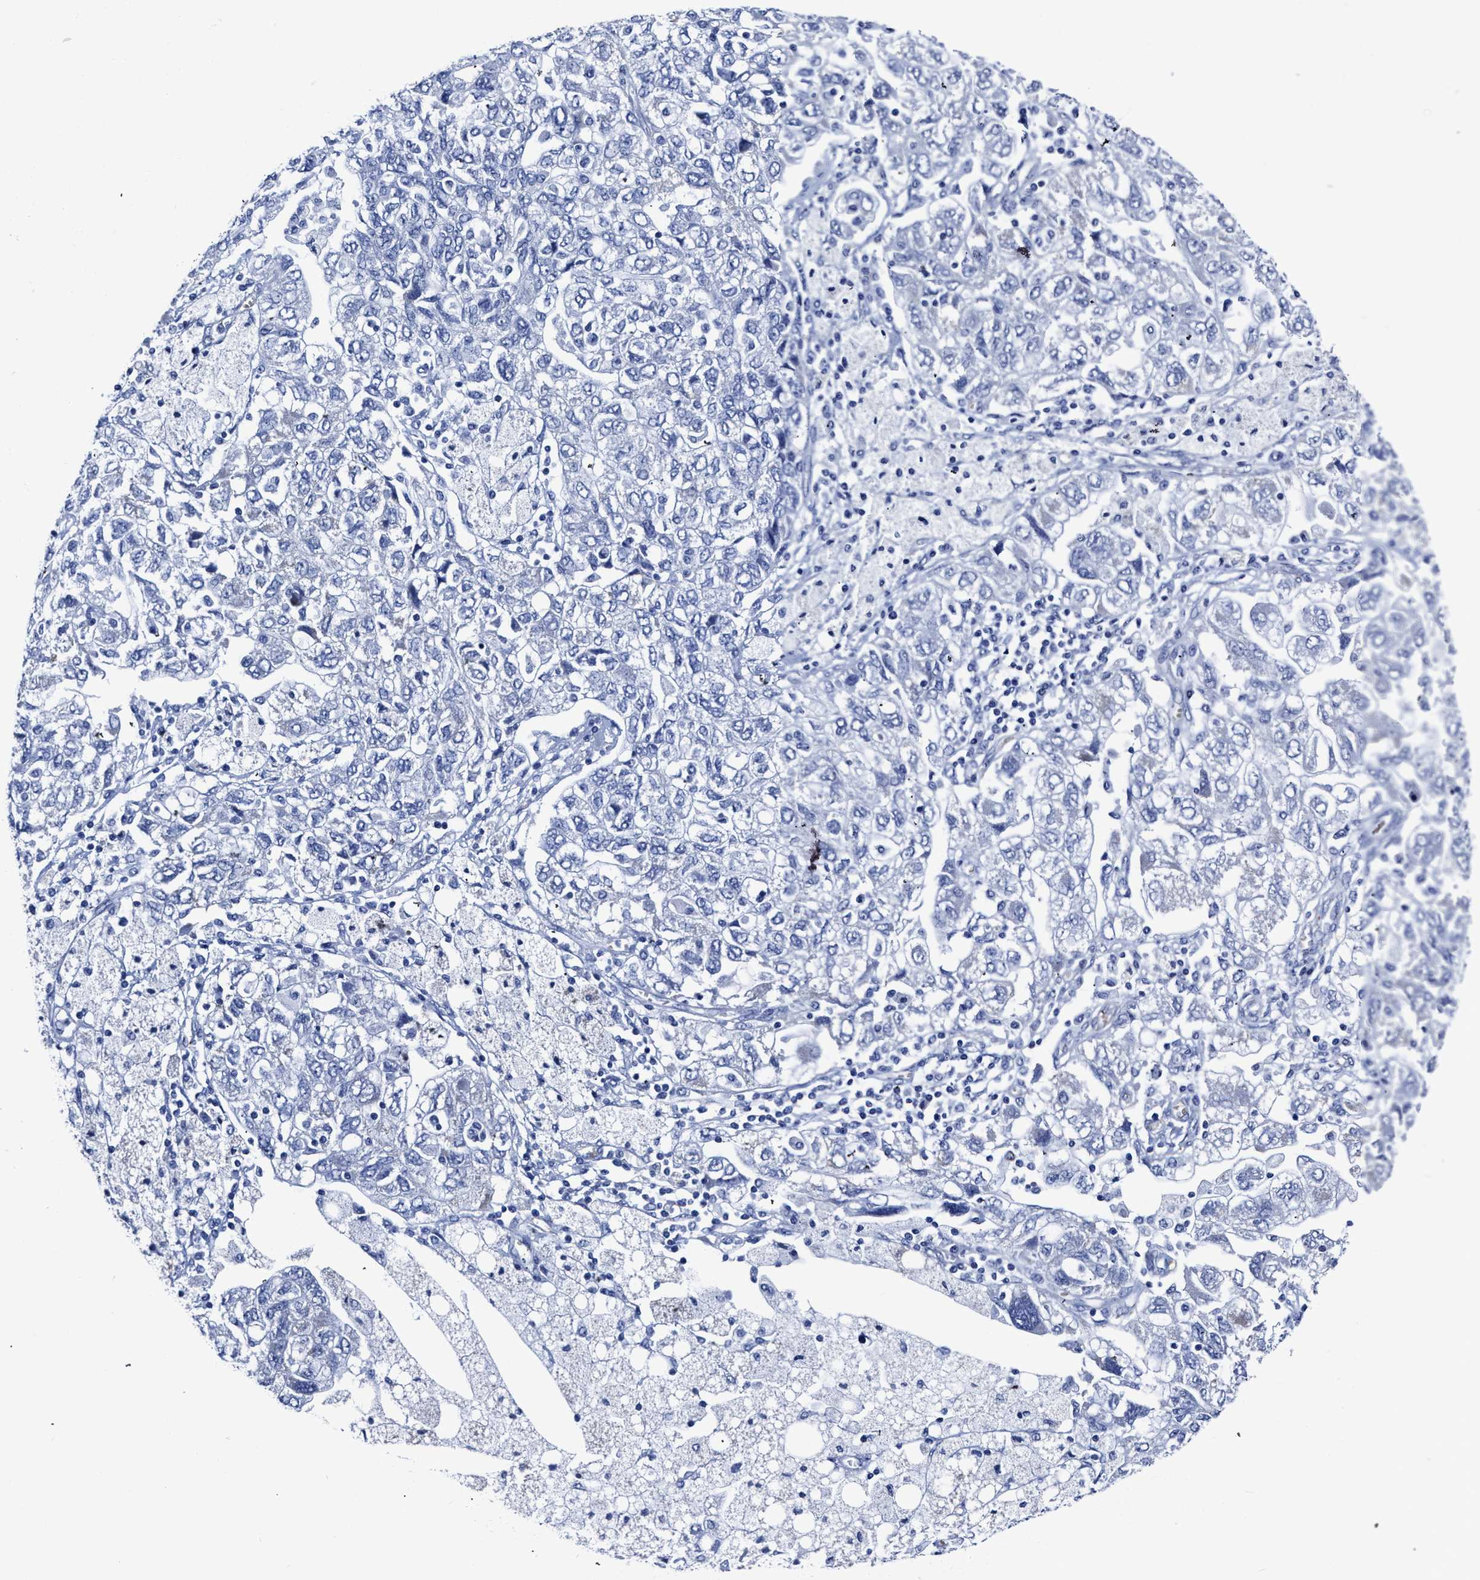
{"staining": {"intensity": "negative", "quantity": "none", "location": "none"}, "tissue": "ovarian cancer", "cell_type": "Tumor cells", "image_type": "cancer", "snomed": [{"axis": "morphology", "description": "Carcinoma, NOS"}, {"axis": "morphology", "description": "Cystadenocarcinoma, serous, NOS"}, {"axis": "topography", "description": "Ovary"}], "caption": "Tumor cells show no significant expression in ovarian serous cystadenocarcinoma.", "gene": "KCNMB3", "patient": {"sex": "female", "age": 69}}